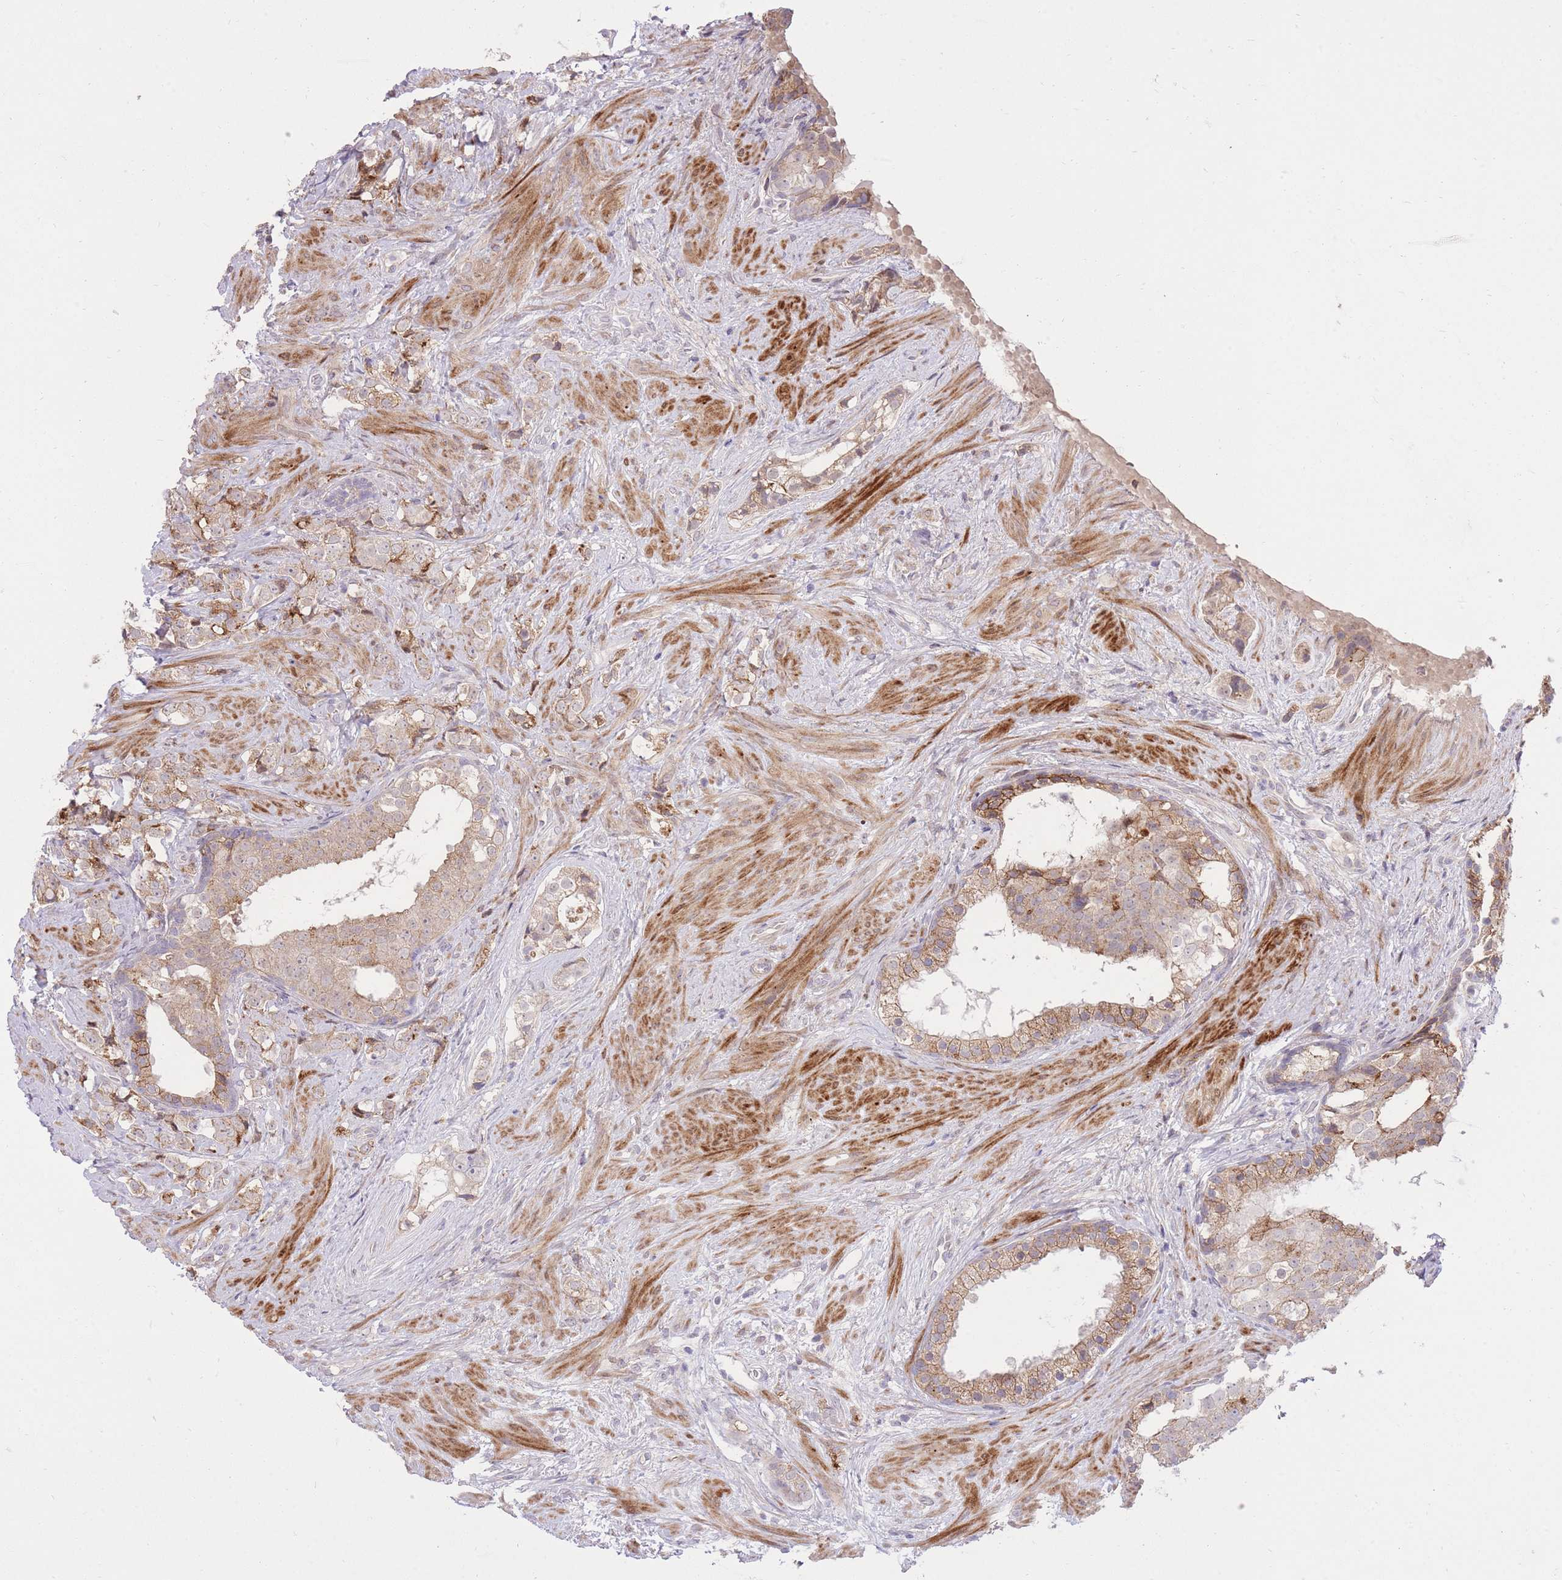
{"staining": {"intensity": "moderate", "quantity": "<25%", "location": "cytoplasmic/membranous"}, "tissue": "prostate cancer", "cell_type": "Tumor cells", "image_type": "cancer", "snomed": [{"axis": "morphology", "description": "Adenocarcinoma, High grade"}, {"axis": "topography", "description": "Prostate"}], "caption": "The histopathology image demonstrates immunohistochemical staining of prostate cancer (adenocarcinoma (high-grade)). There is moderate cytoplasmic/membranous expression is present in approximately <25% of tumor cells.", "gene": "SLC4A4", "patient": {"sex": "male", "age": 49}}